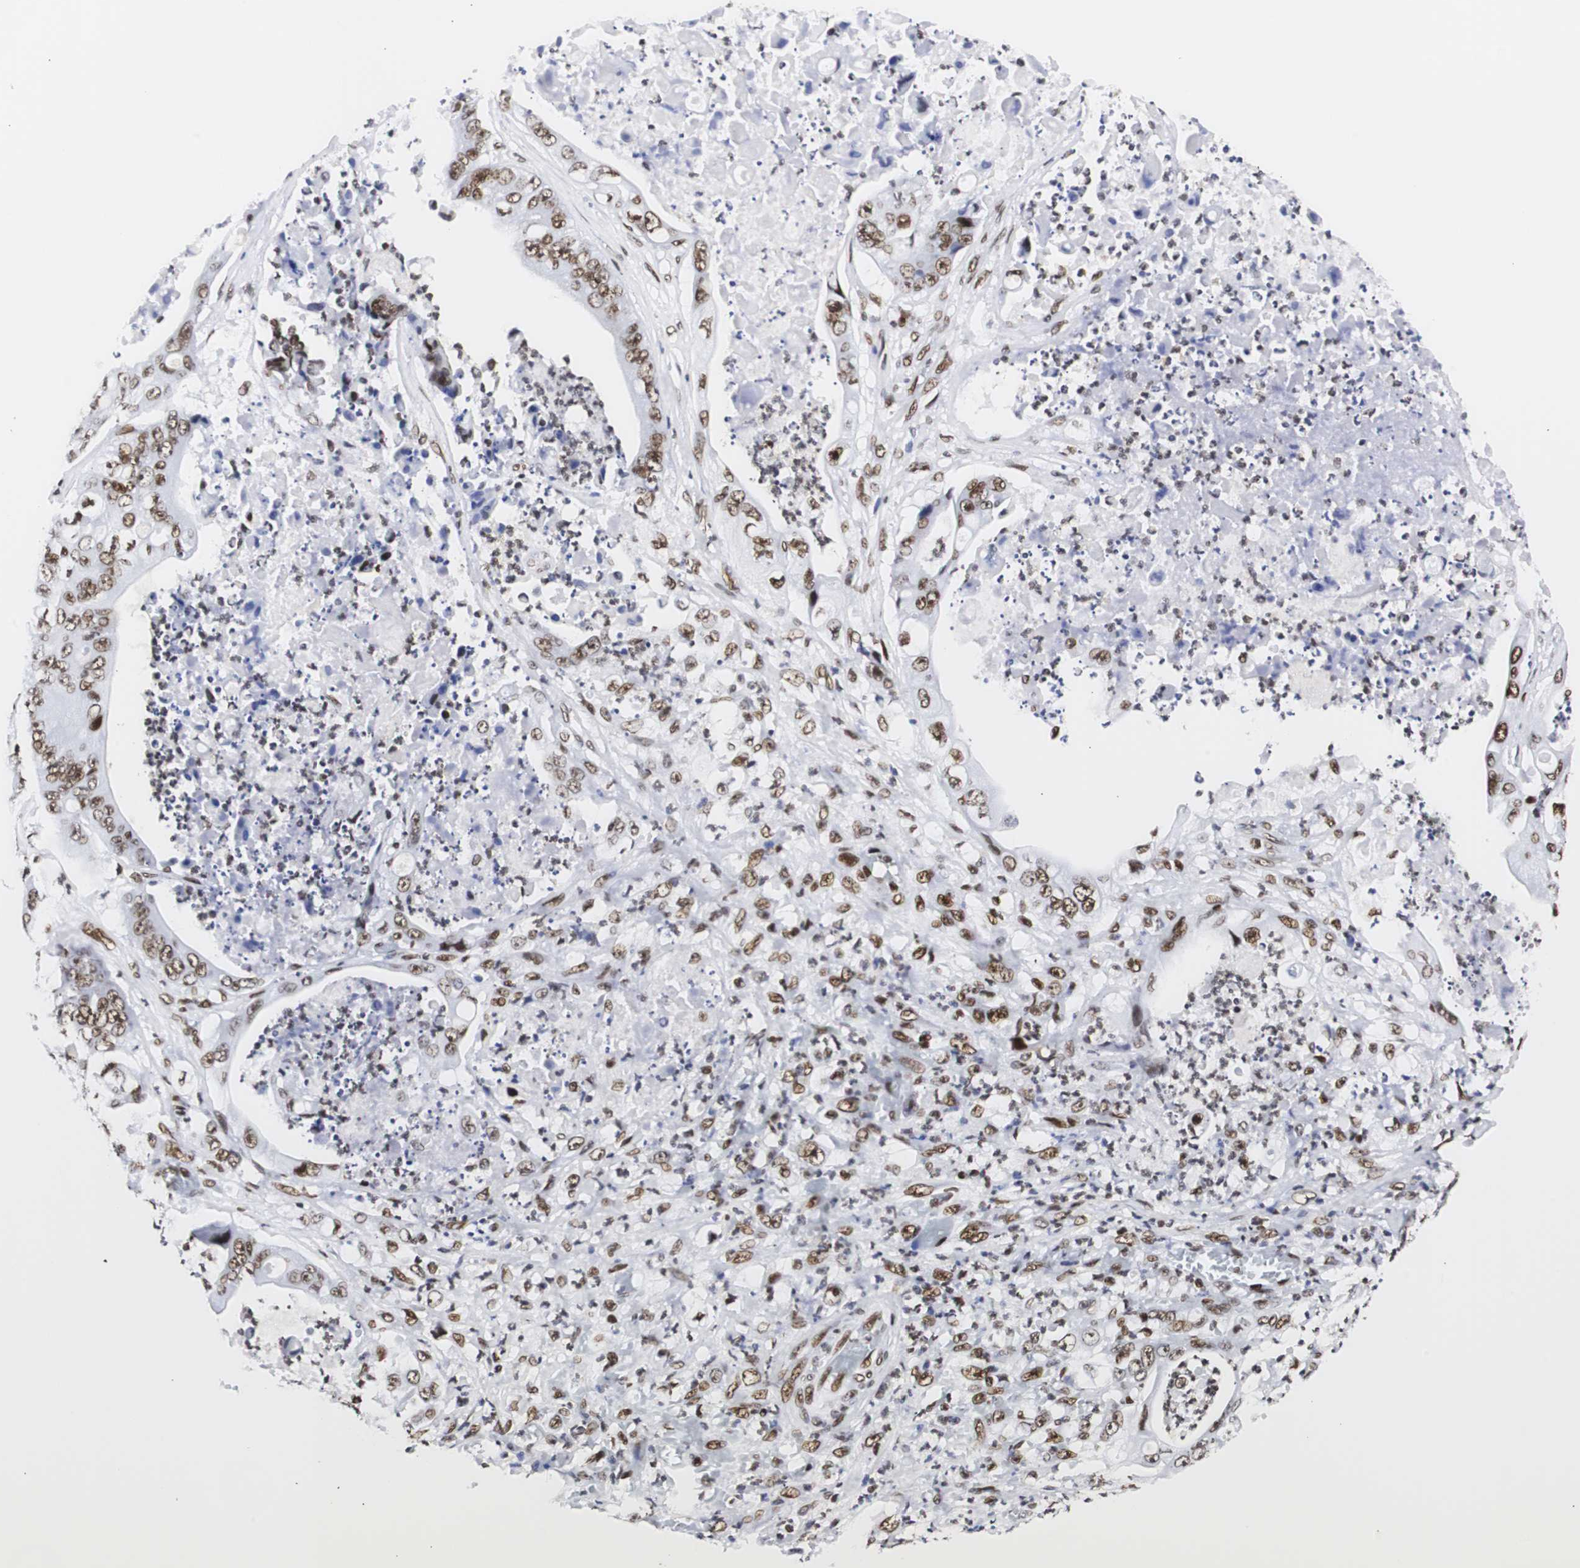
{"staining": {"intensity": "strong", "quantity": ">75%", "location": "nuclear"}, "tissue": "stomach cancer", "cell_type": "Tumor cells", "image_type": "cancer", "snomed": [{"axis": "morphology", "description": "Adenocarcinoma, NOS"}, {"axis": "topography", "description": "Stomach"}], "caption": "Human adenocarcinoma (stomach) stained for a protein (brown) reveals strong nuclear positive staining in about >75% of tumor cells.", "gene": "HNRNPH2", "patient": {"sex": "female", "age": 73}}